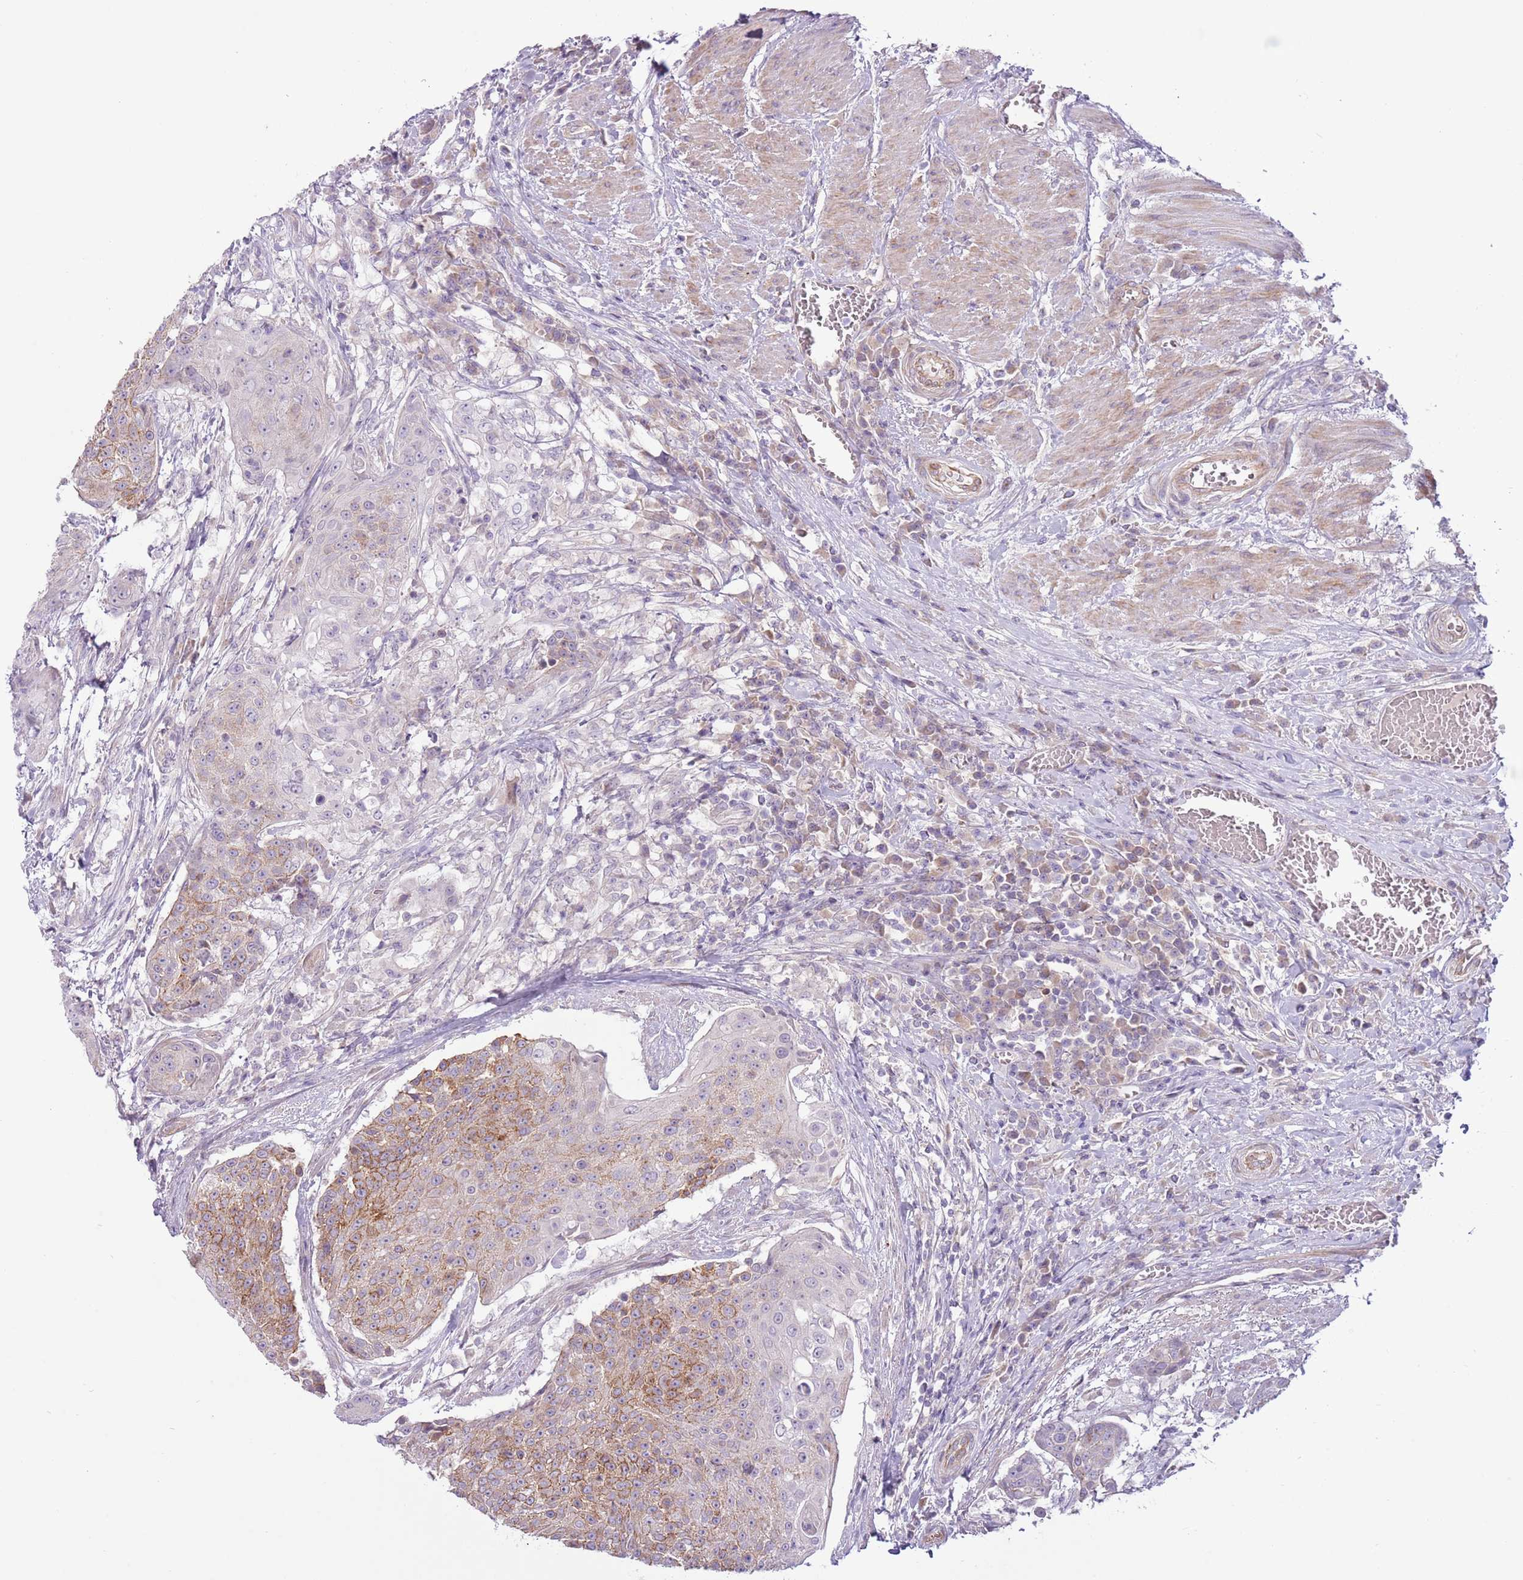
{"staining": {"intensity": "moderate", "quantity": "25%-75%", "location": "cytoplasmic/membranous"}, "tissue": "urothelial cancer", "cell_type": "Tumor cells", "image_type": "cancer", "snomed": [{"axis": "morphology", "description": "Urothelial carcinoma, High grade"}, {"axis": "topography", "description": "Urinary bladder"}], "caption": "Human urothelial carcinoma (high-grade) stained with a protein marker exhibits moderate staining in tumor cells.", "gene": "MRO", "patient": {"sex": "female", "age": 63}}